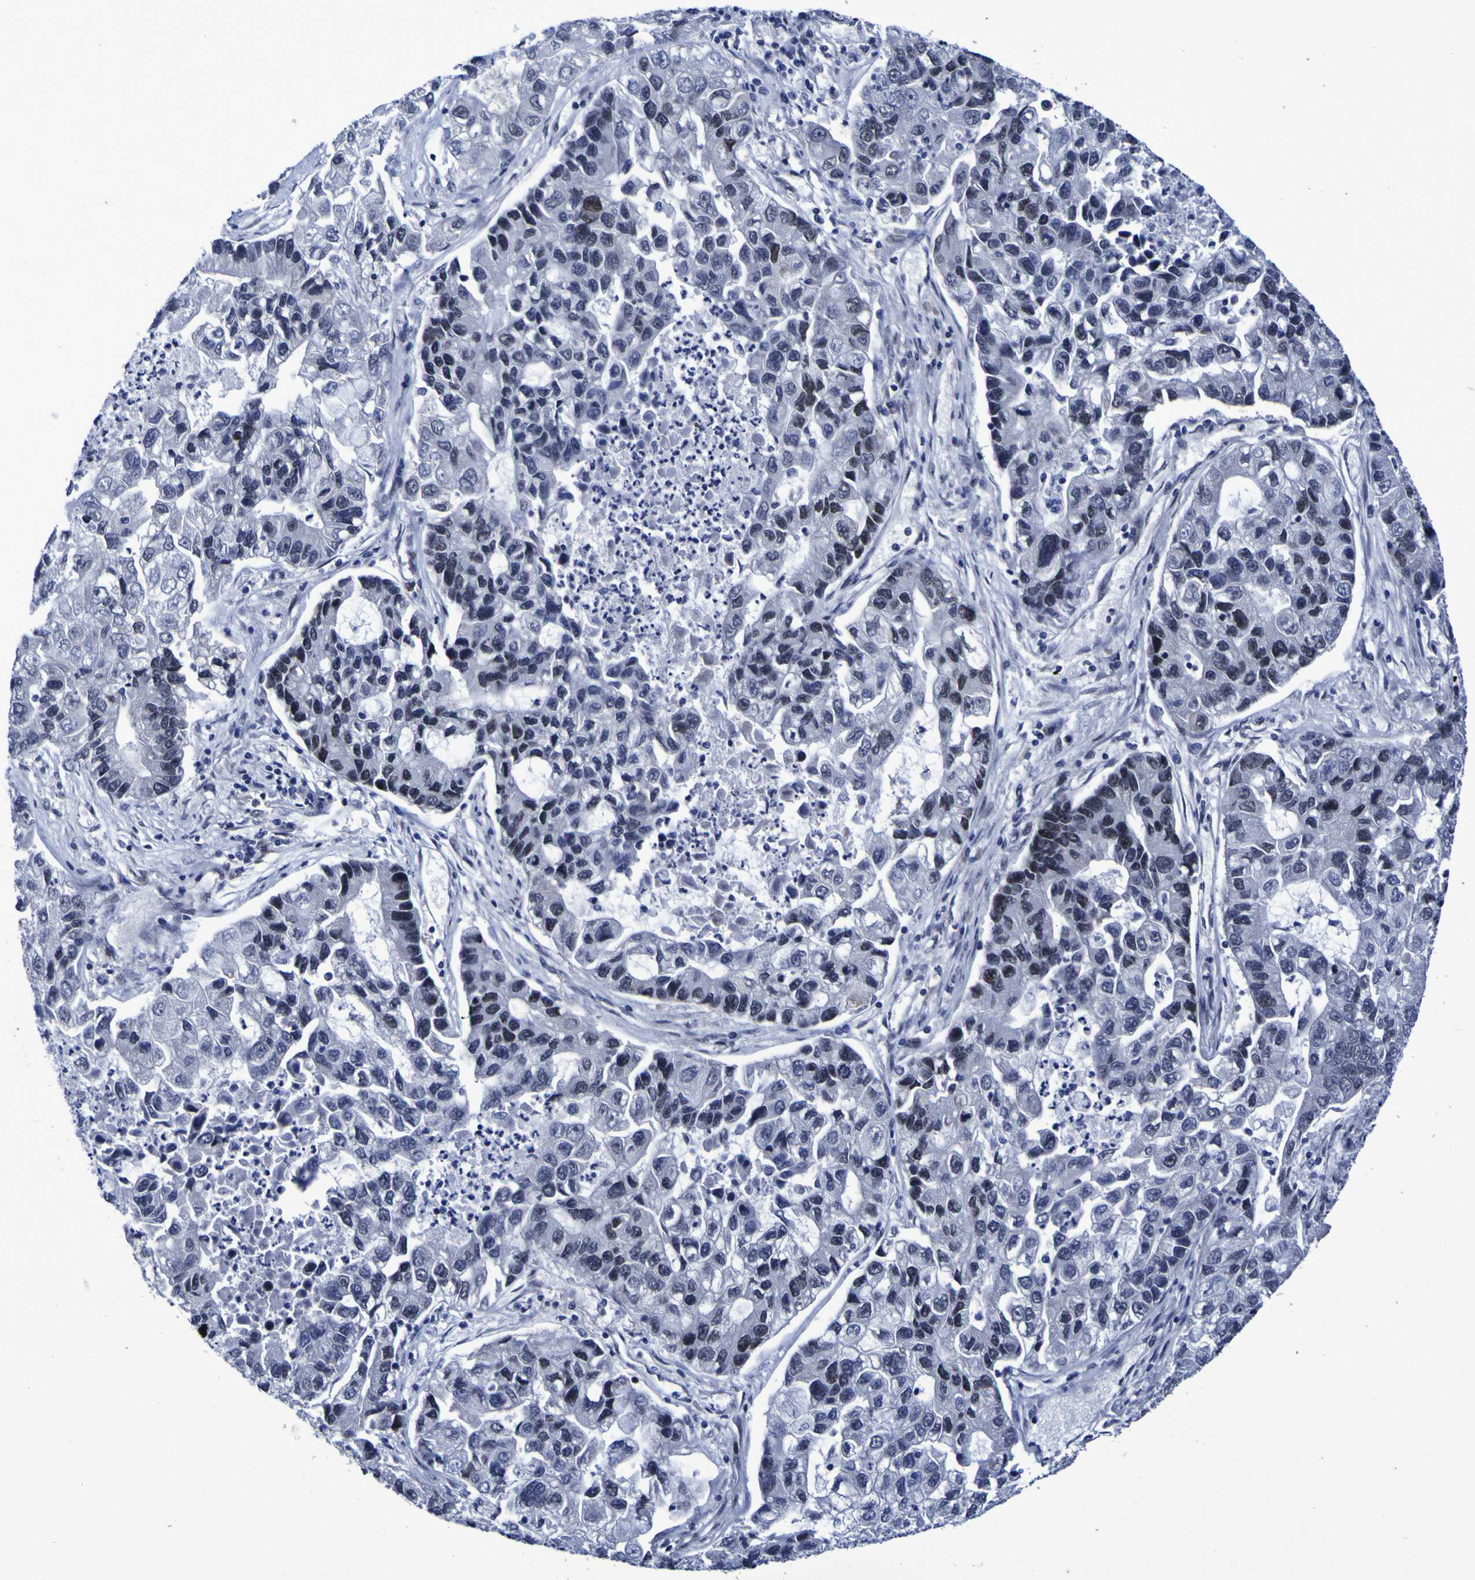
{"staining": {"intensity": "weak", "quantity": "<25%", "location": "nuclear"}, "tissue": "lung cancer", "cell_type": "Tumor cells", "image_type": "cancer", "snomed": [{"axis": "morphology", "description": "Adenocarcinoma, NOS"}, {"axis": "topography", "description": "Lung"}], "caption": "Immunohistochemistry (IHC) micrograph of neoplastic tissue: human adenocarcinoma (lung) stained with DAB exhibits no significant protein staining in tumor cells. (IHC, brightfield microscopy, high magnification).", "gene": "MBD3", "patient": {"sex": "female", "age": 51}}